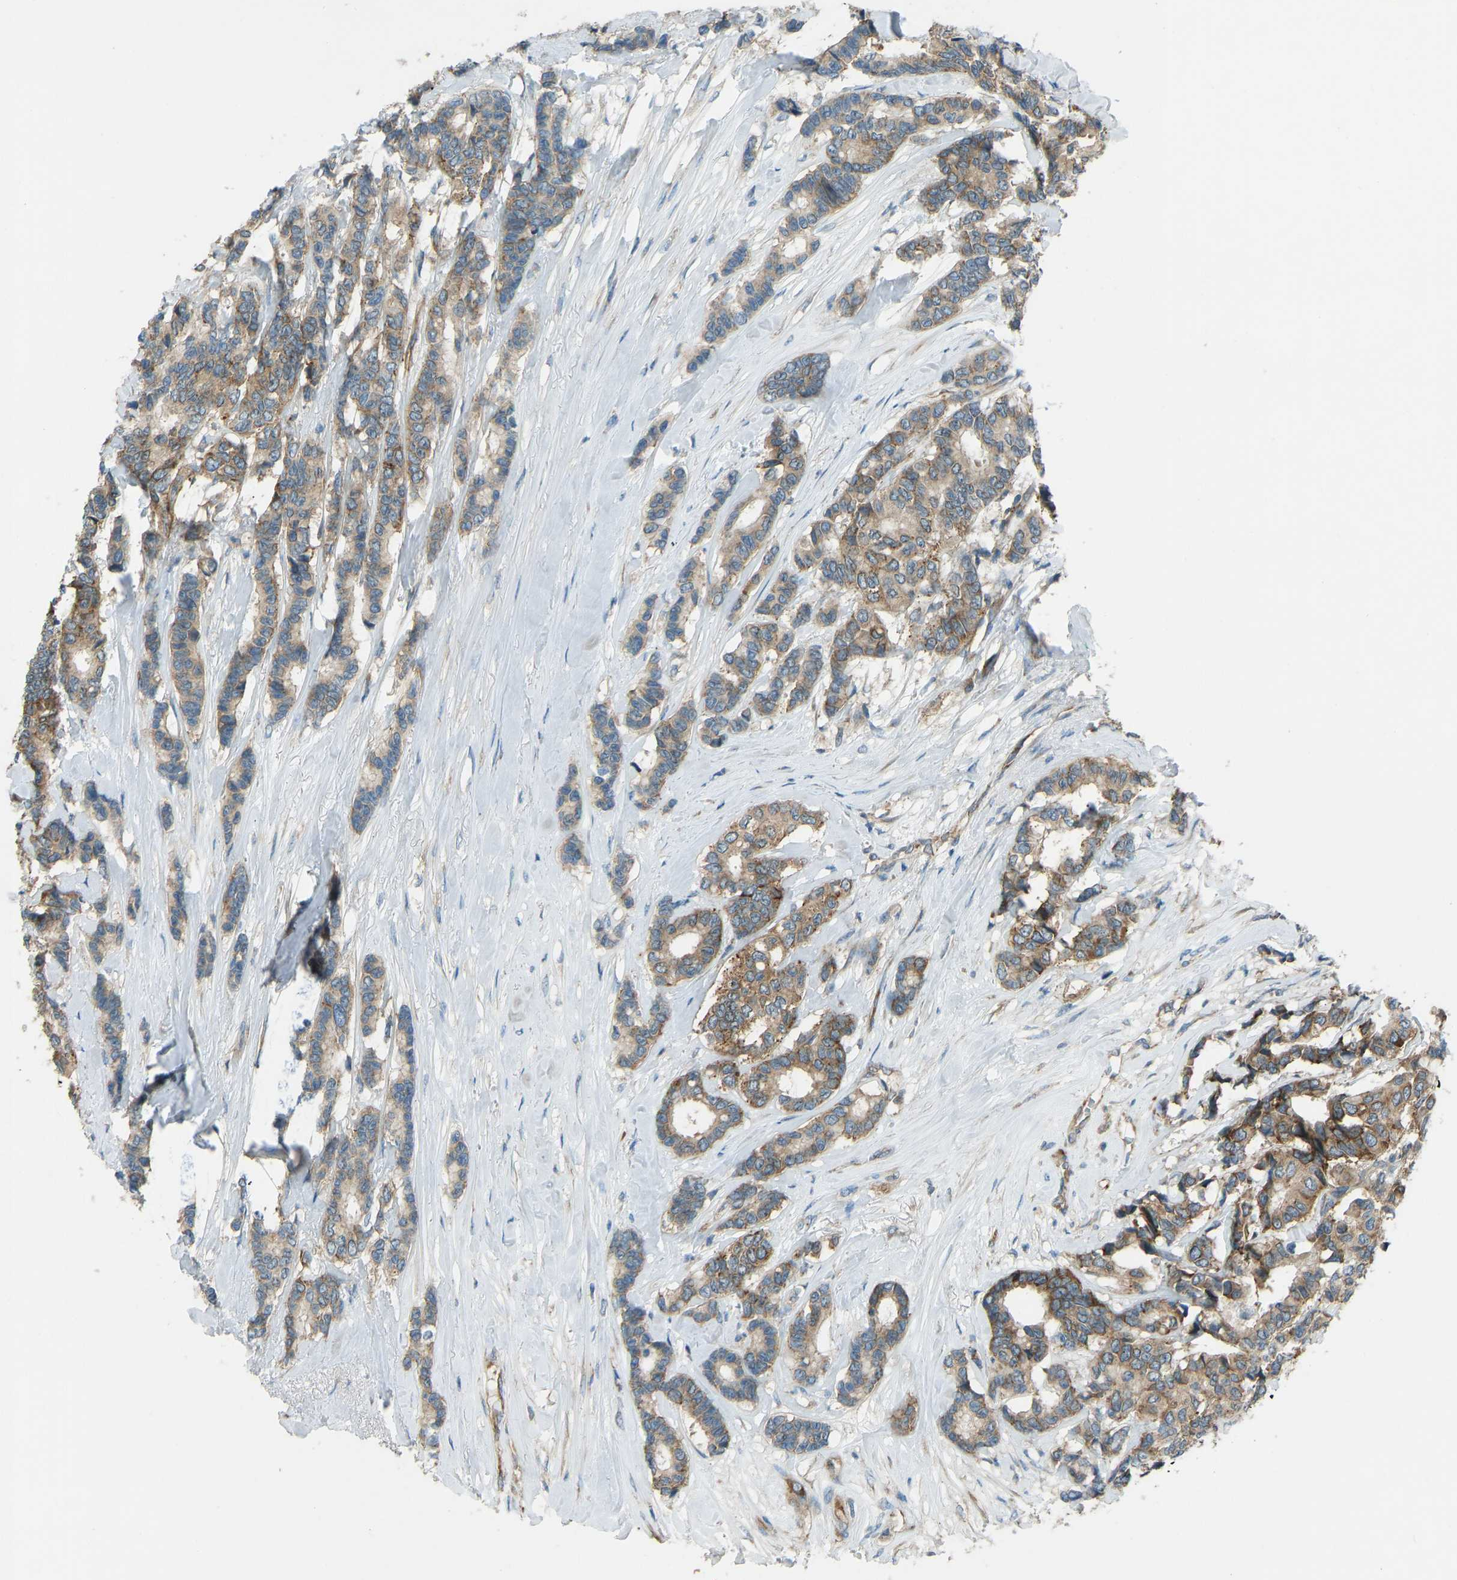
{"staining": {"intensity": "moderate", "quantity": ">75%", "location": "cytoplasmic/membranous"}, "tissue": "breast cancer", "cell_type": "Tumor cells", "image_type": "cancer", "snomed": [{"axis": "morphology", "description": "Duct carcinoma"}, {"axis": "topography", "description": "Breast"}], "caption": "Human intraductal carcinoma (breast) stained with a protein marker displays moderate staining in tumor cells.", "gene": "STAU2", "patient": {"sex": "female", "age": 87}}